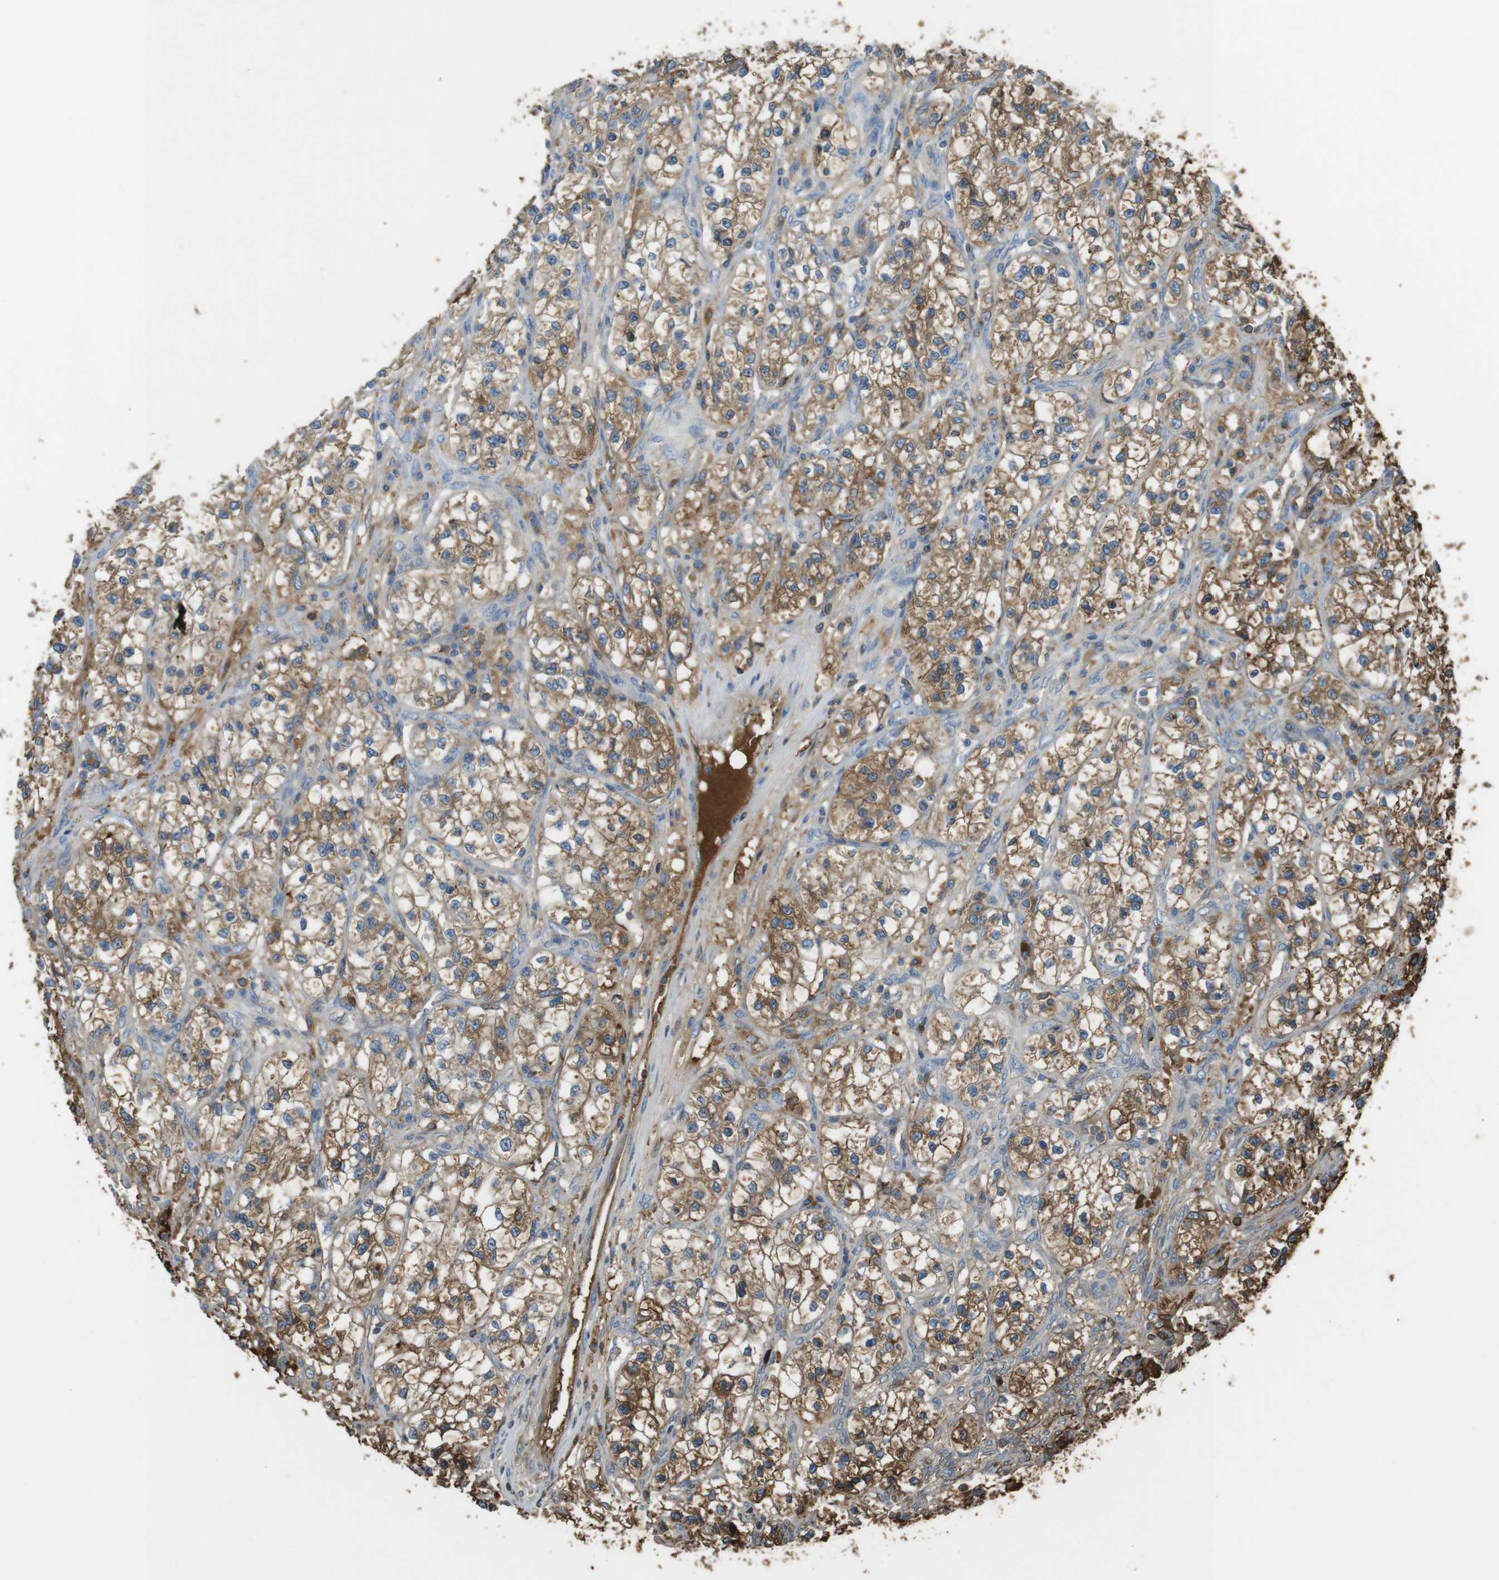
{"staining": {"intensity": "moderate", "quantity": ">75%", "location": "cytoplasmic/membranous"}, "tissue": "renal cancer", "cell_type": "Tumor cells", "image_type": "cancer", "snomed": [{"axis": "morphology", "description": "Adenocarcinoma, NOS"}, {"axis": "topography", "description": "Kidney"}], "caption": "Renal adenocarcinoma stained with a protein marker shows moderate staining in tumor cells.", "gene": "LTBP4", "patient": {"sex": "female", "age": 57}}